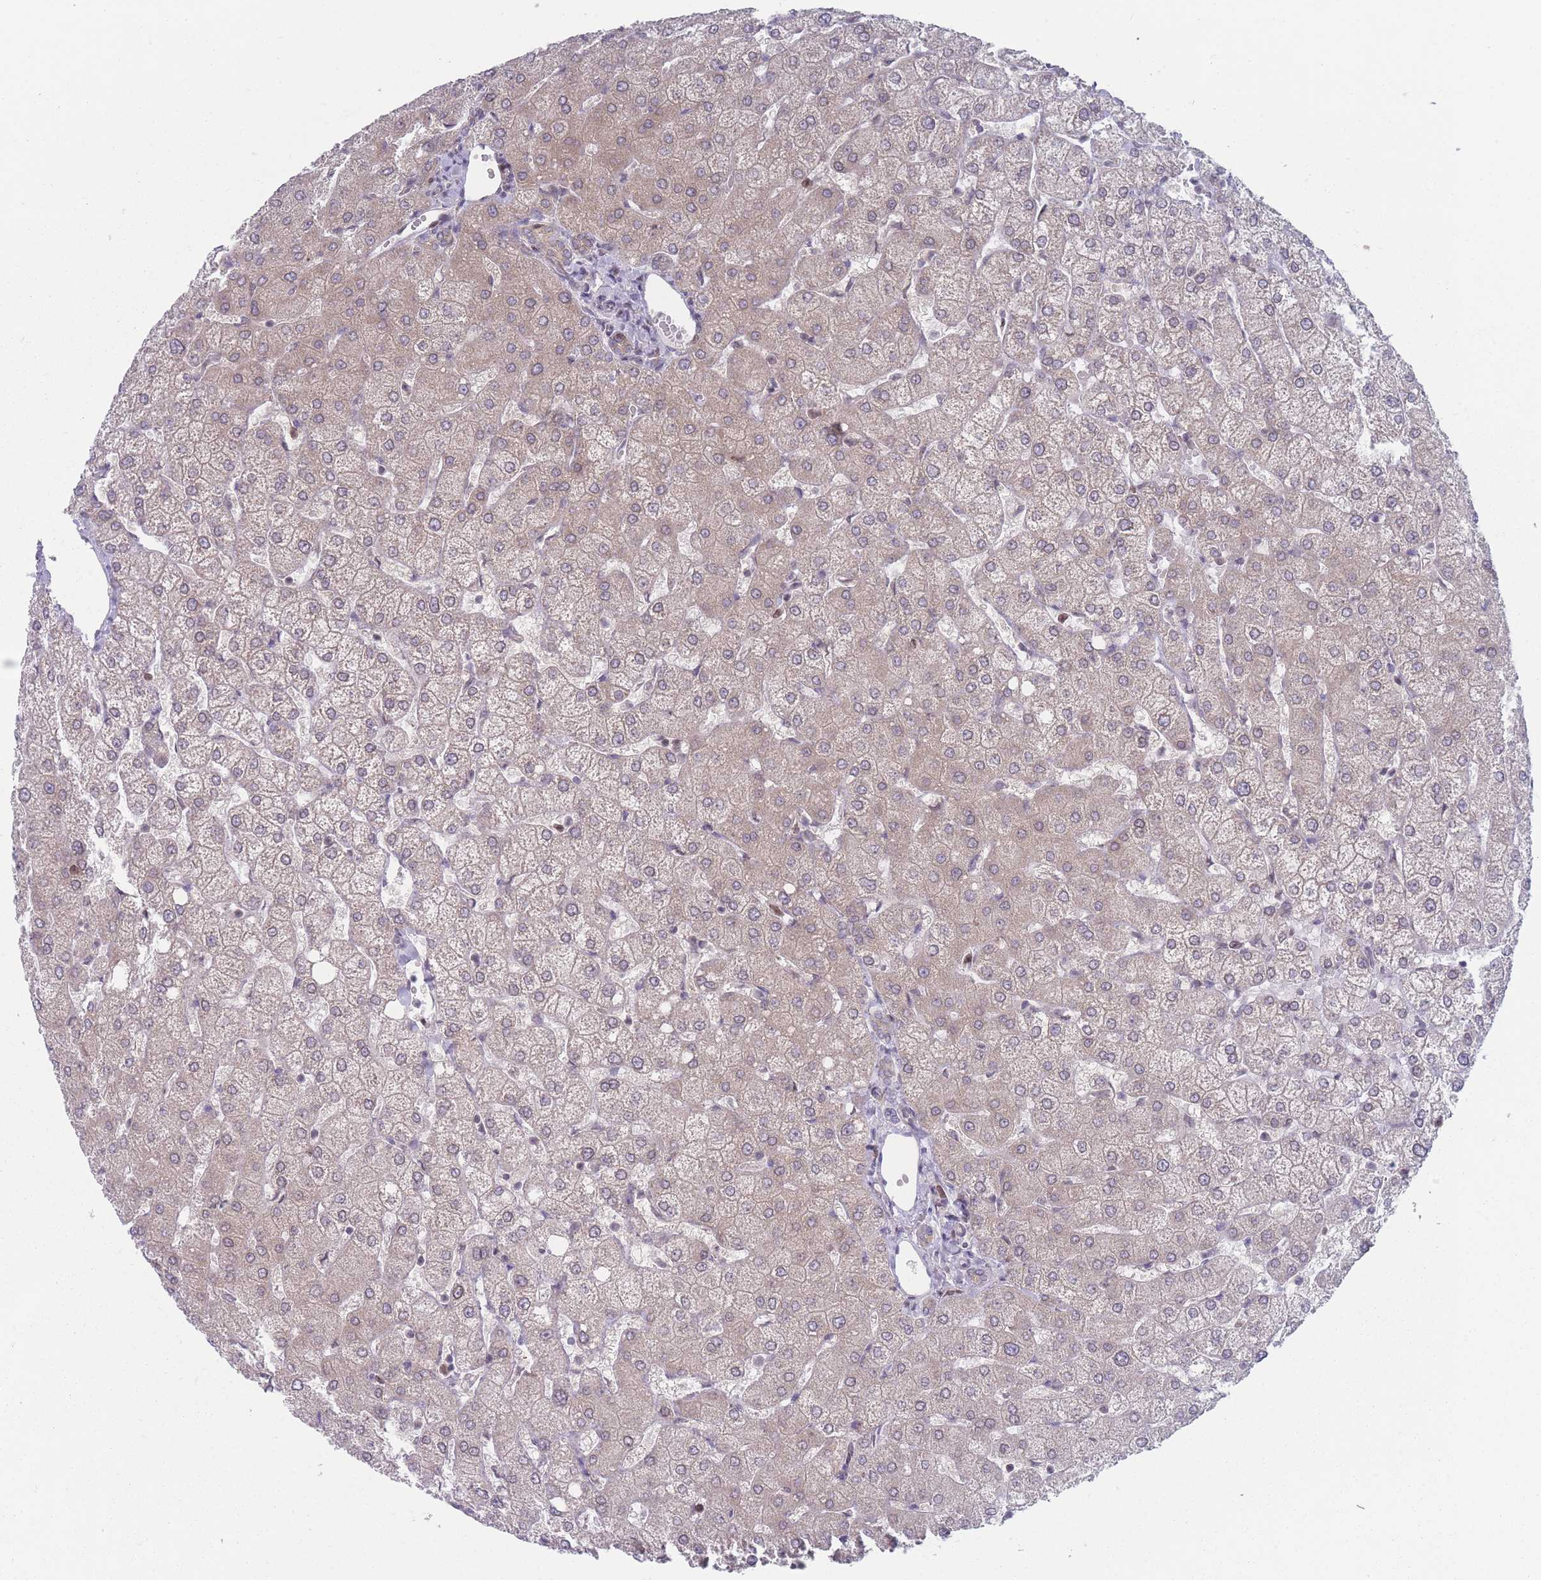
{"staining": {"intensity": "weak", "quantity": "25%-75%", "location": "cytoplasmic/membranous"}, "tissue": "liver", "cell_type": "Cholangiocytes", "image_type": "normal", "snomed": [{"axis": "morphology", "description": "Normal tissue, NOS"}, {"axis": "topography", "description": "Liver"}], "caption": "Approximately 25%-75% of cholangiocytes in benign human liver show weak cytoplasmic/membranous protein staining as visualized by brown immunohistochemical staining.", "gene": "VRK2", "patient": {"sex": "female", "age": 54}}